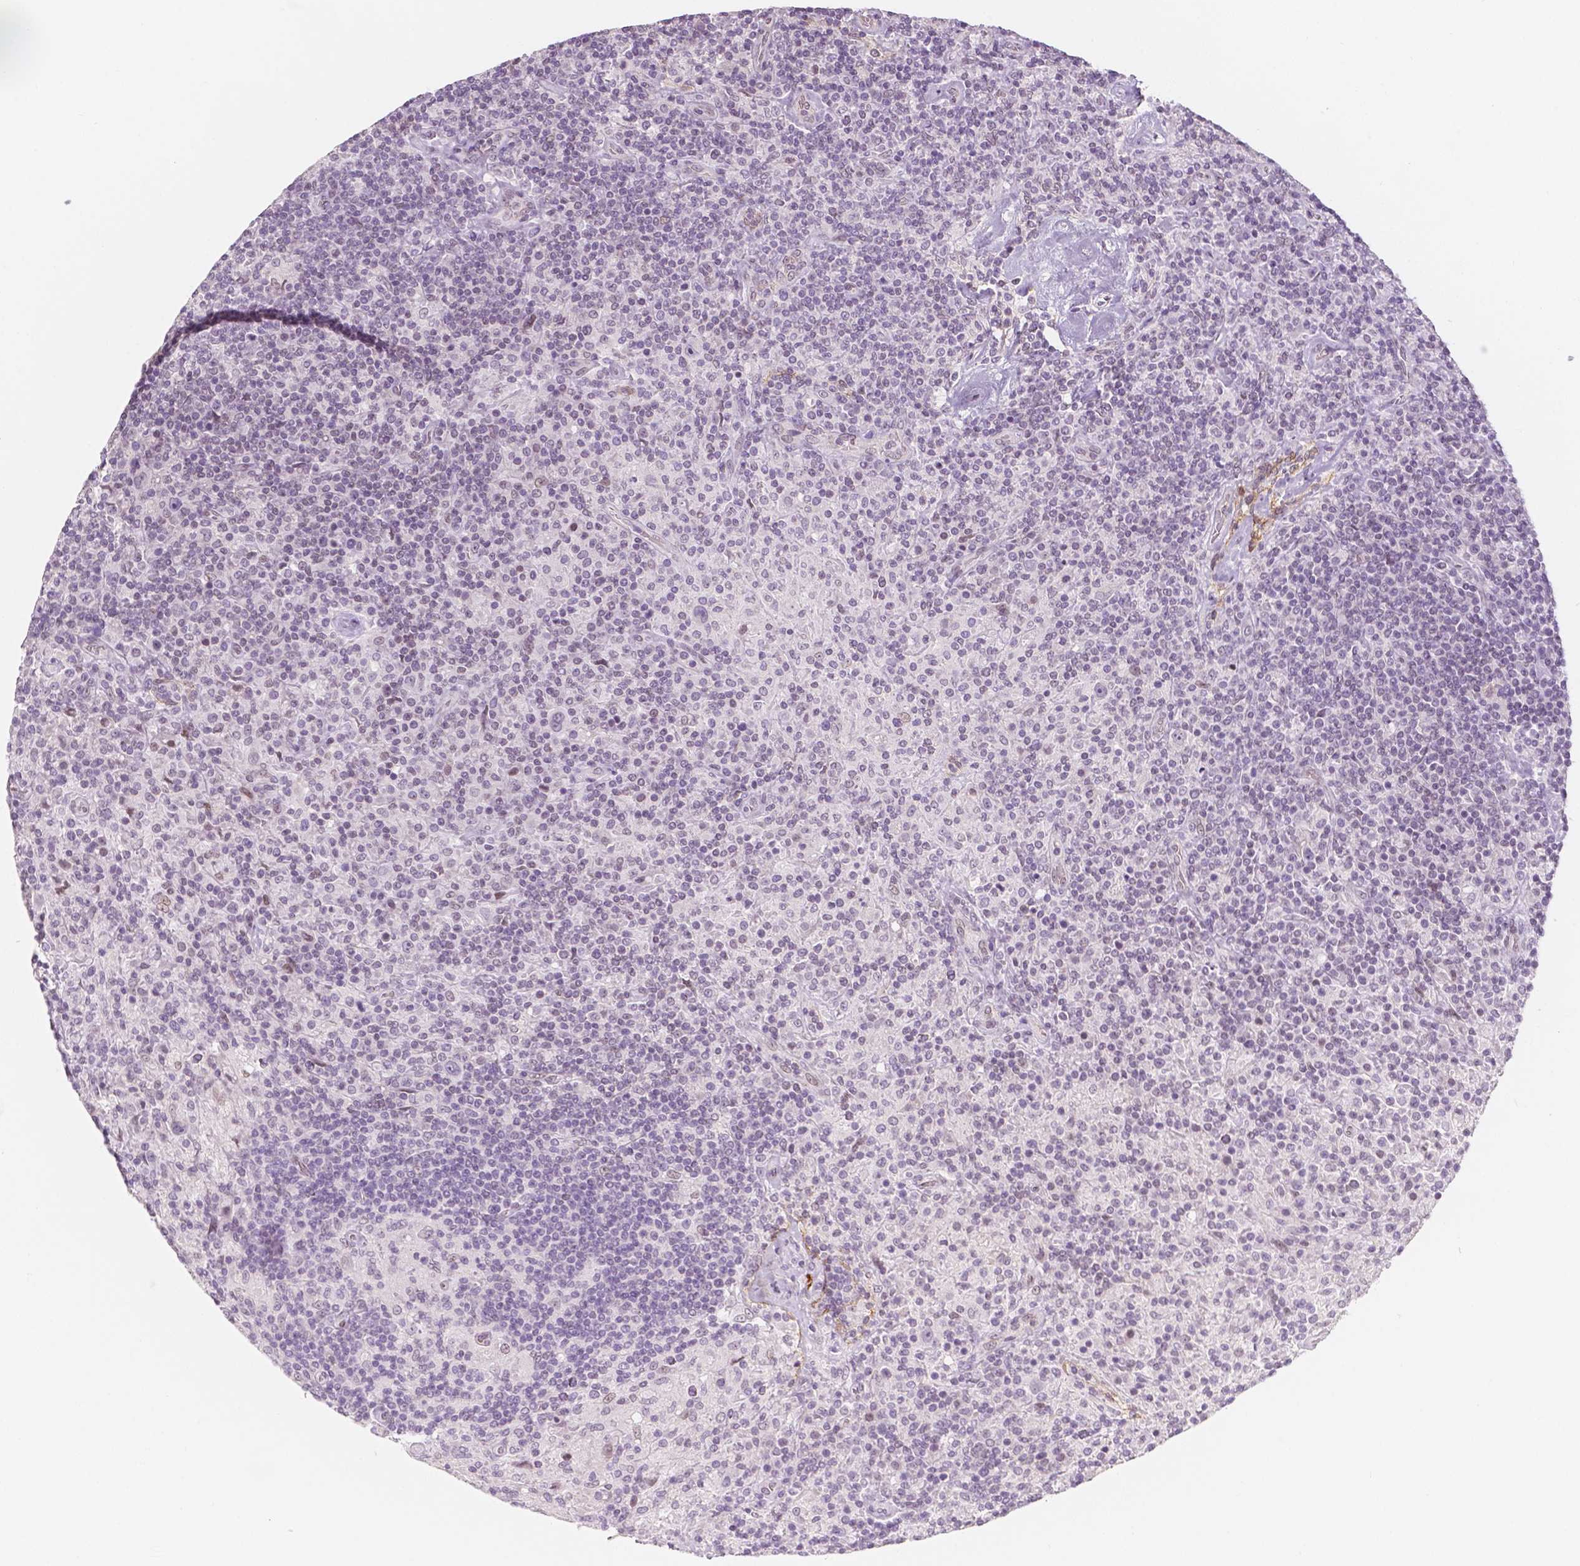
{"staining": {"intensity": "negative", "quantity": "none", "location": "none"}, "tissue": "lymphoma", "cell_type": "Tumor cells", "image_type": "cancer", "snomed": [{"axis": "morphology", "description": "Hodgkin's disease, NOS"}, {"axis": "topography", "description": "Lymph node"}], "caption": "Immunohistochemistry photomicrograph of human lymphoma stained for a protein (brown), which shows no expression in tumor cells. (DAB (3,3'-diaminobenzidine) immunohistochemistry (IHC) with hematoxylin counter stain).", "gene": "KDM5B", "patient": {"sex": "male", "age": 70}}